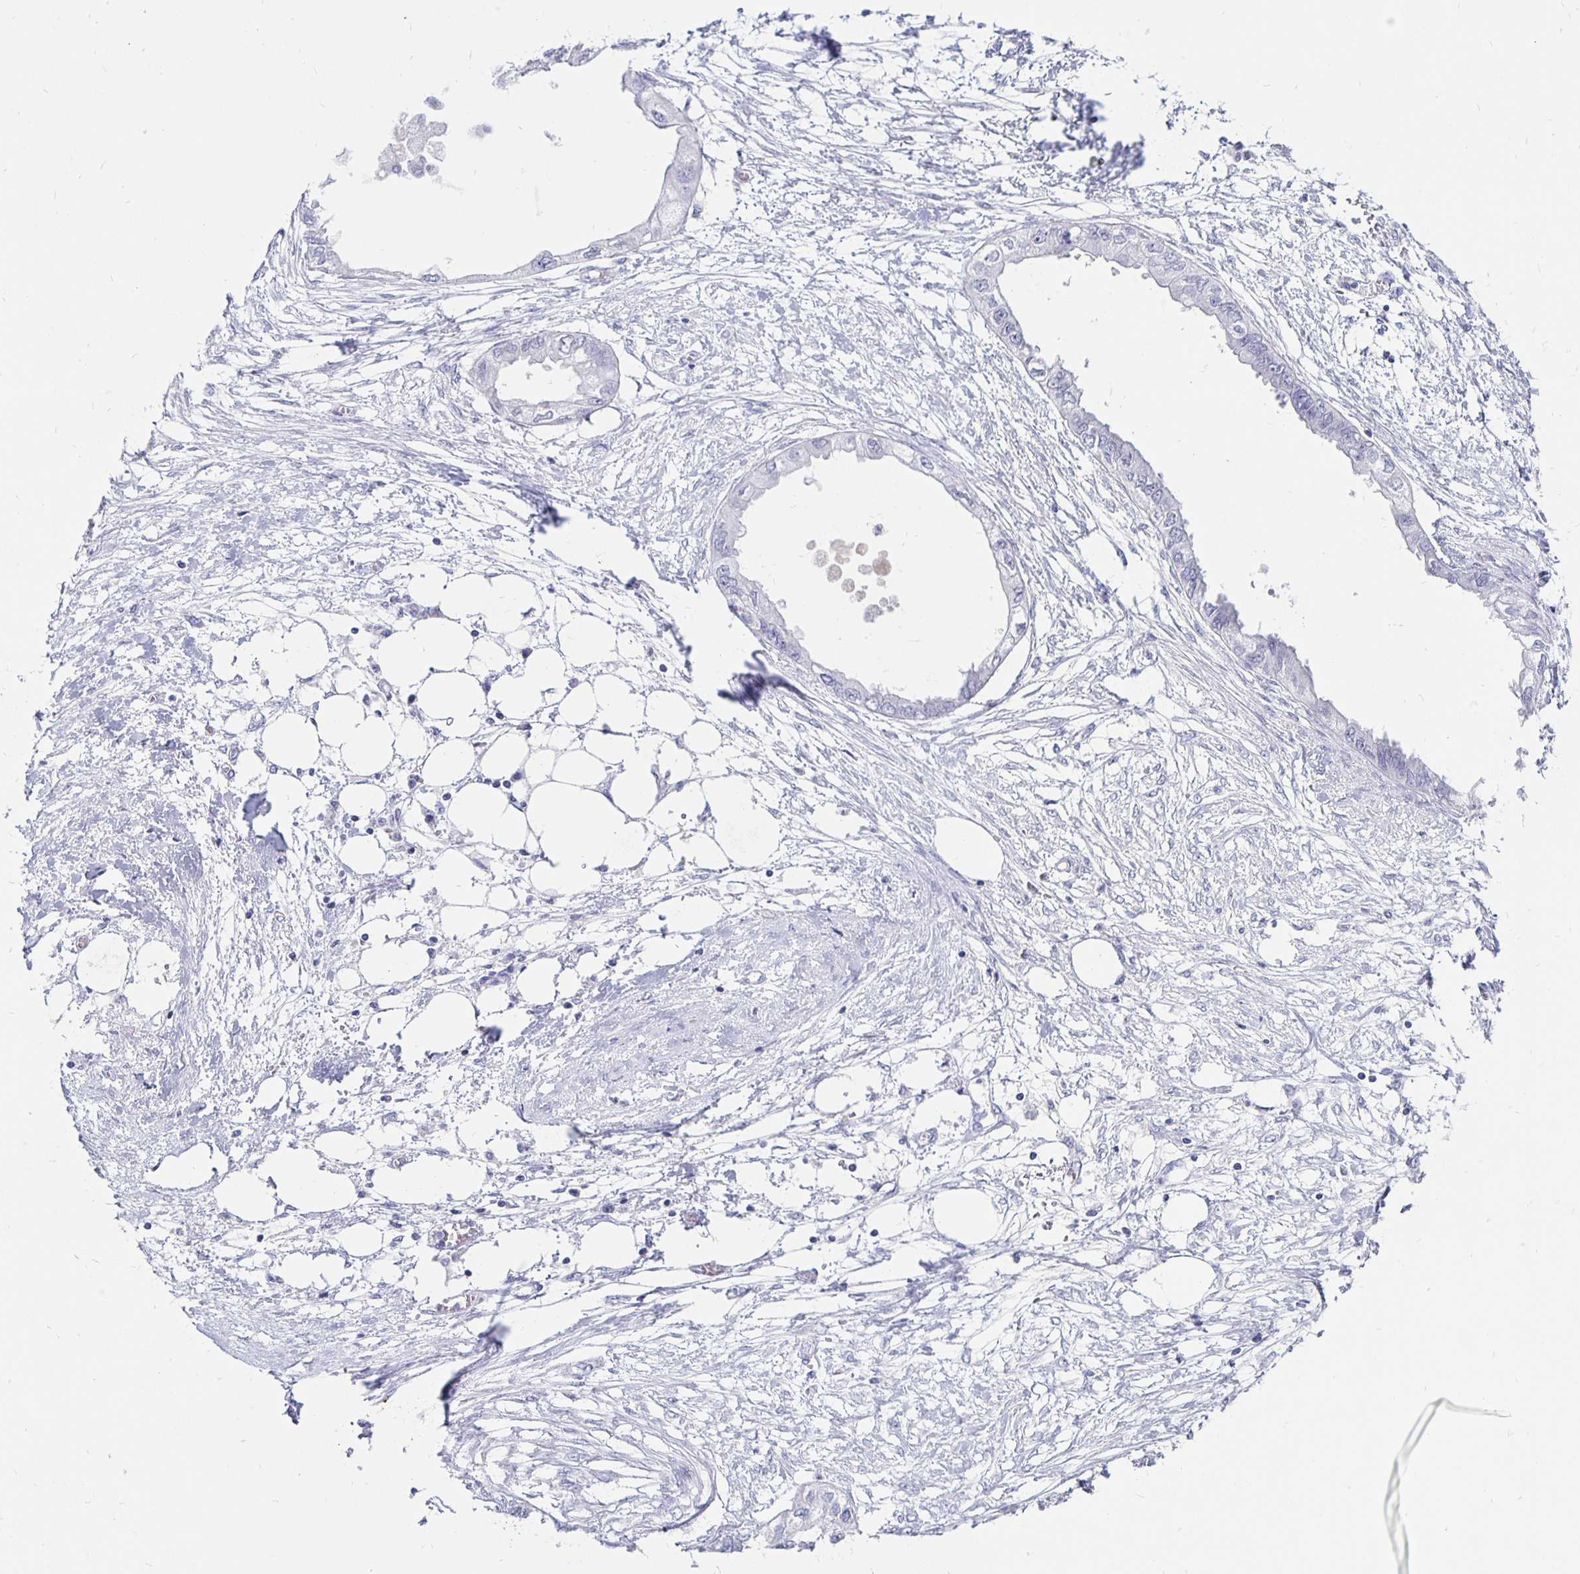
{"staining": {"intensity": "negative", "quantity": "none", "location": "none"}, "tissue": "endometrial cancer", "cell_type": "Tumor cells", "image_type": "cancer", "snomed": [{"axis": "morphology", "description": "Adenocarcinoma, NOS"}, {"axis": "morphology", "description": "Adenocarcinoma, metastatic, NOS"}, {"axis": "topography", "description": "Adipose tissue"}, {"axis": "topography", "description": "Endometrium"}], "caption": "IHC histopathology image of human endometrial cancer (metastatic adenocarcinoma) stained for a protein (brown), which exhibits no expression in tumor cells.", "gene": "SYT2", "patient": {"sex": "female", "age": 67}}